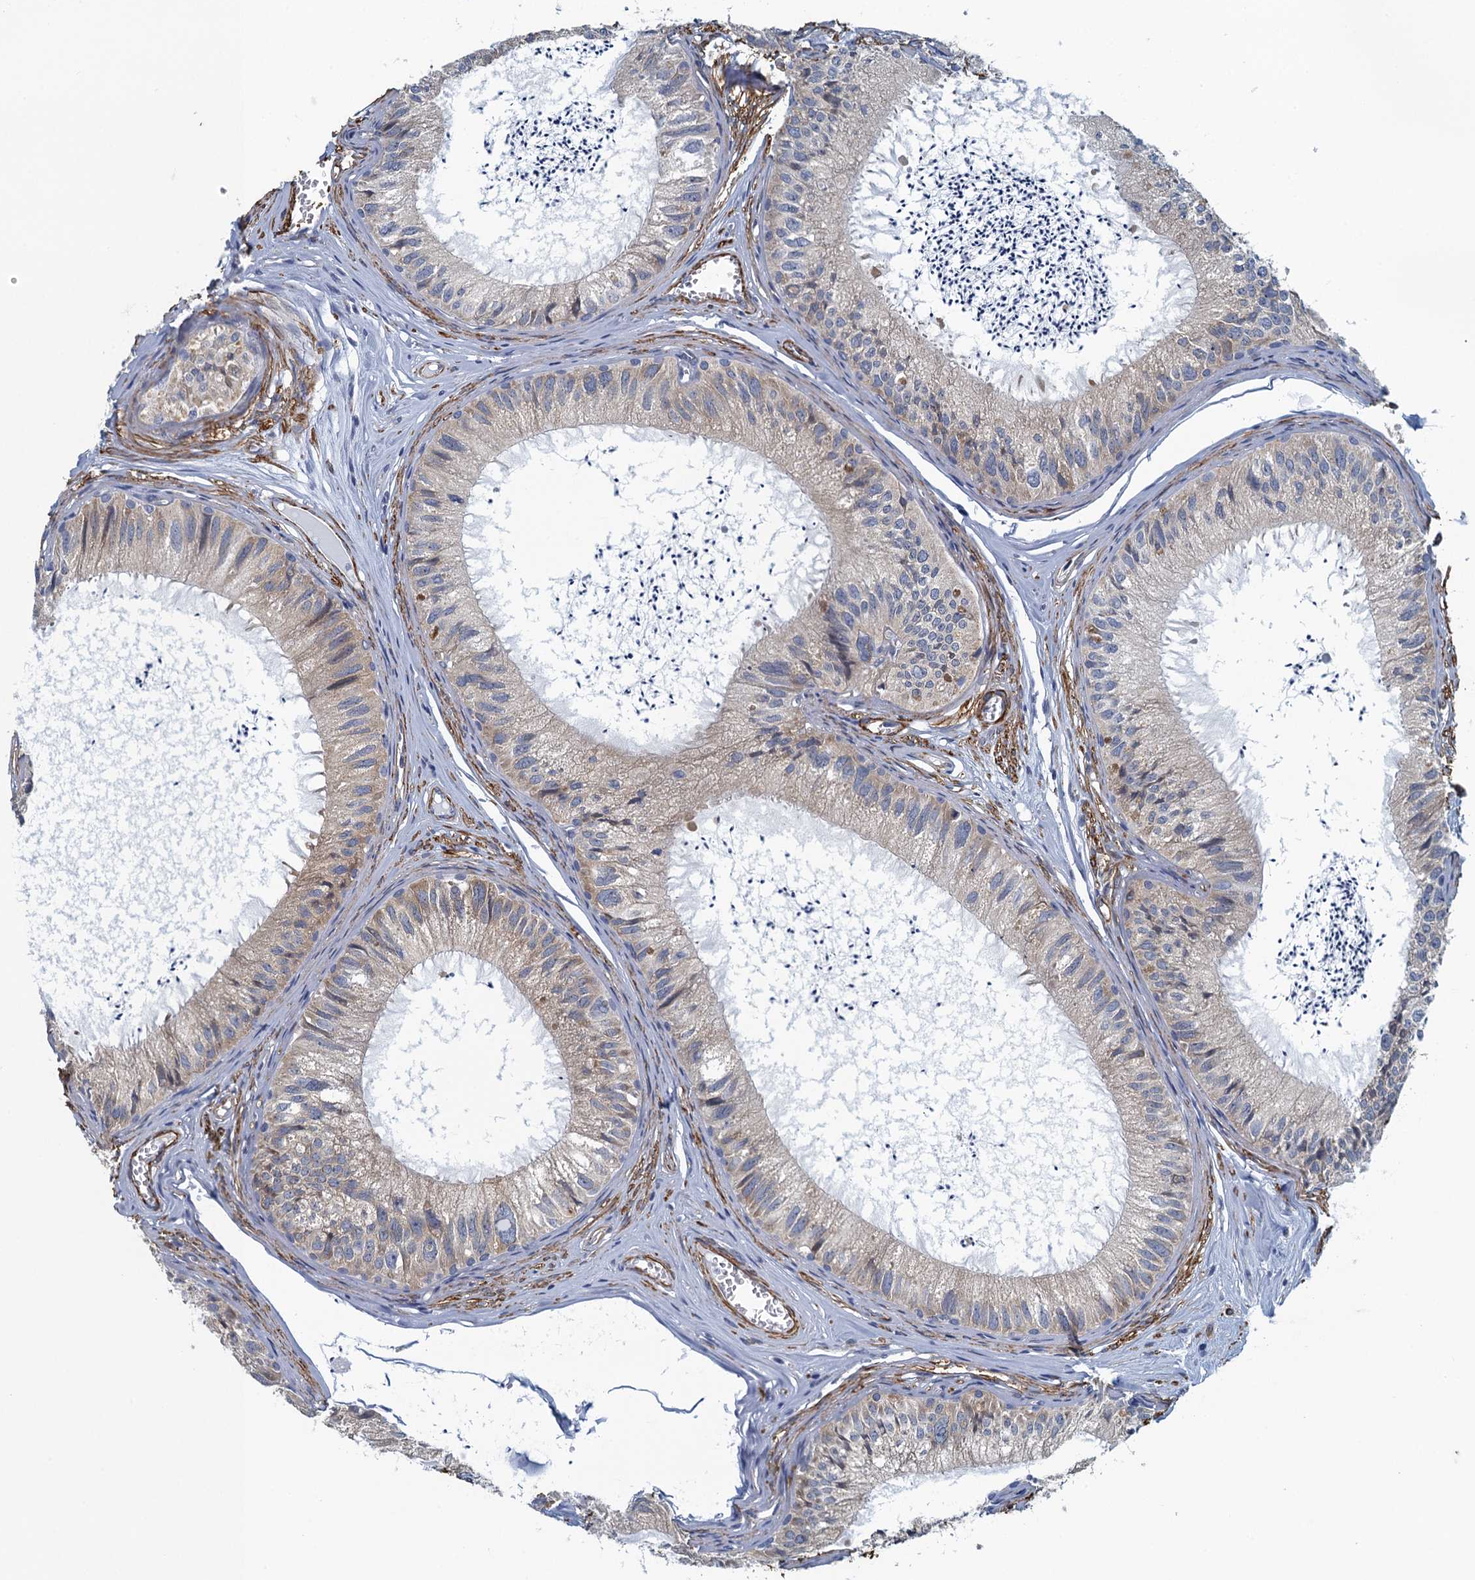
{"staining": {"intensity": "moderate", "quantity": ">75%", "location": "cytoplasmic/membranous"}, "tissue": "epididymis", "cell_type": "Glandular cells", "image_type": "normal", "snomed": [{"axis": "morphology", "description": "Normal tissue, NOS"}, {"axis": "topography", "description": "Epididymis"}], "caption": "Brown immunohistochemical staining in benign human epididymis shows moderate cytoplasmic/membranous staining in about >75% of glandular cells.", "gene": "ALG2", "patient": {"sex": "male", "age": 79}}